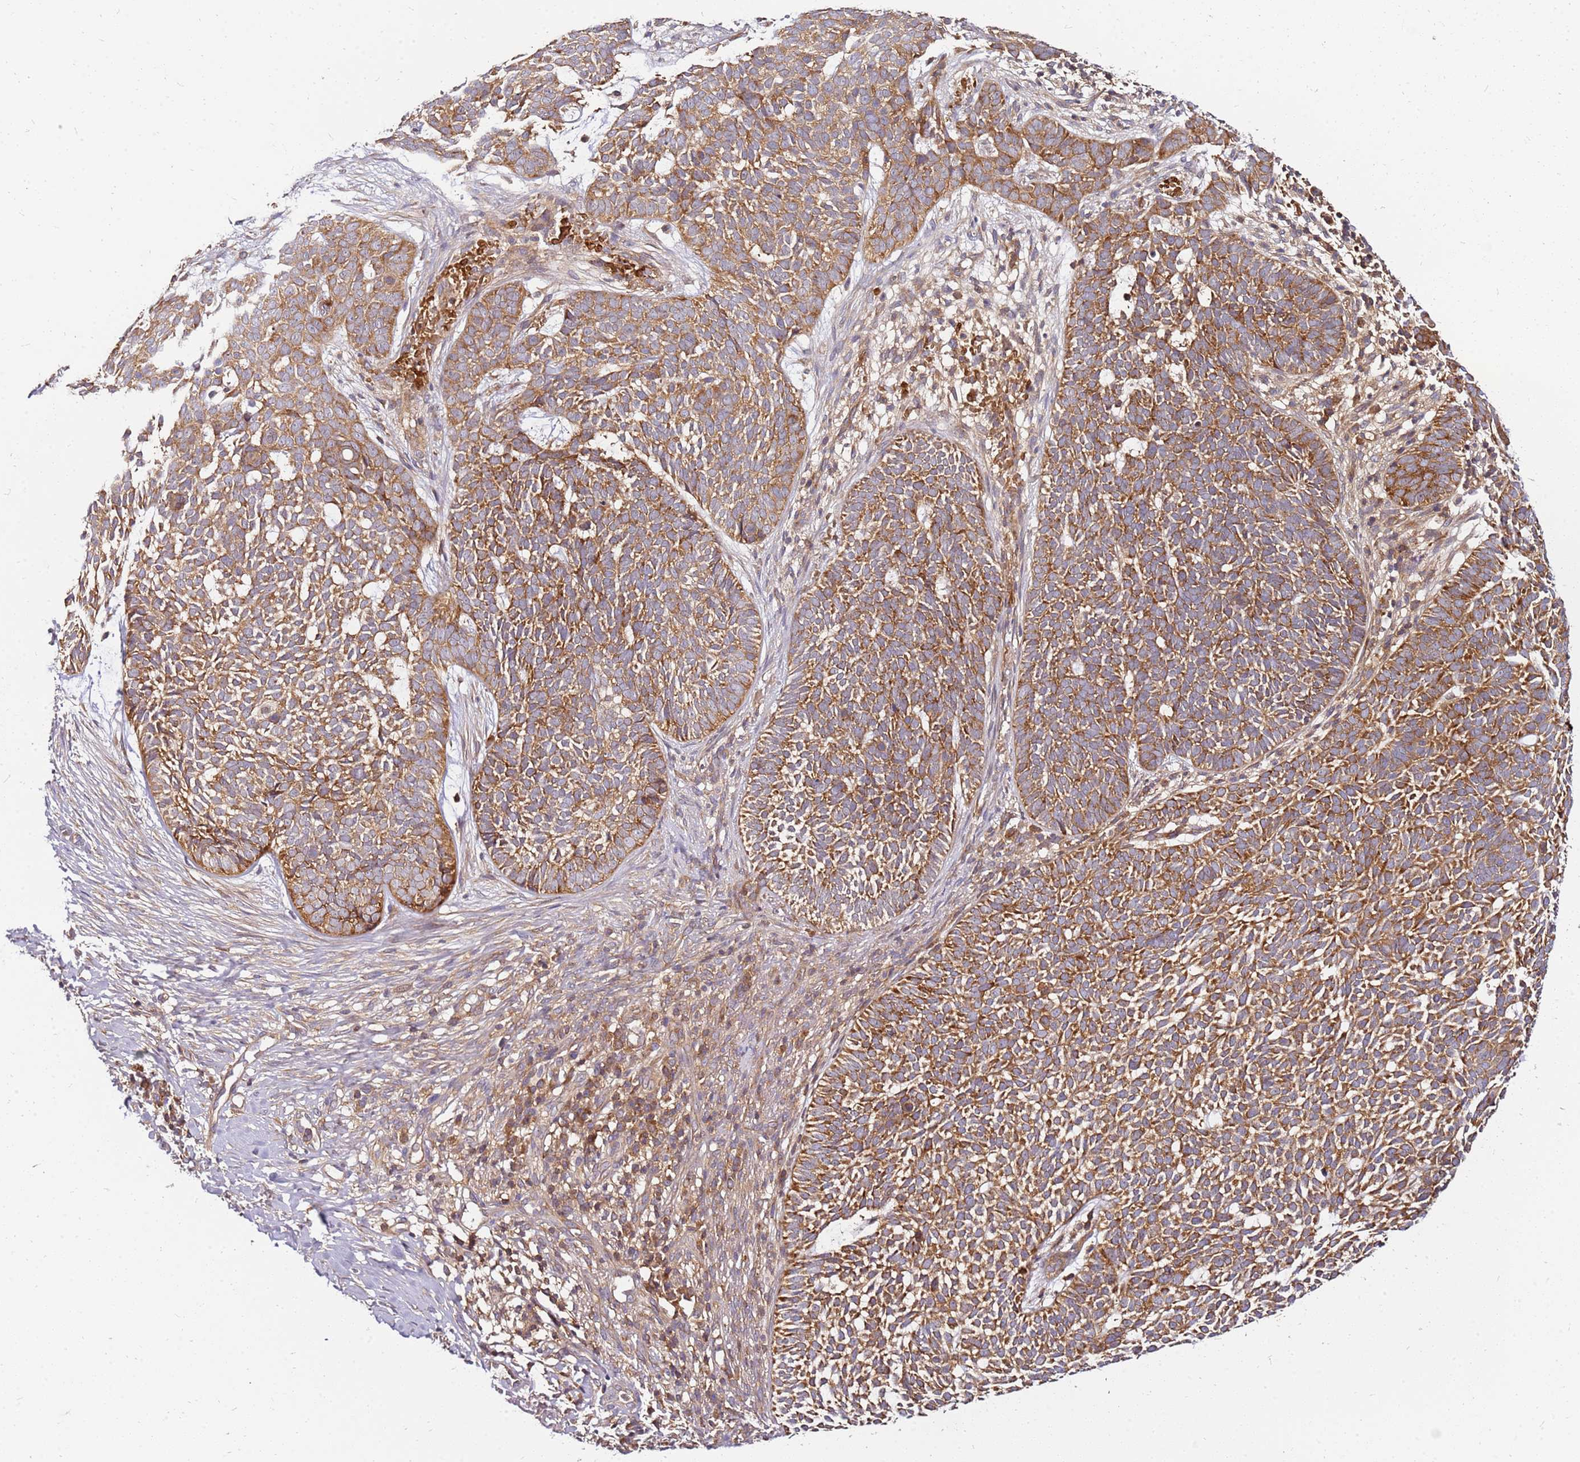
{"staining": {"intensity": "strong", "quantity": ">75%", "location": "cytoplasmic/membranous"}, "tissue": "skin cancer", "cell_type": "Tumor cells", "image_type": "cancer", "snomed": [{"axis": "morphology", "description": "Basal cell carcinoma"}, {"axis": "topography", "description": "Skin"}], "caption": "IHC staining of basal cell carcinoma (skin), which demonstrates high levels of strong cytoplasmic/membranous positivity in approximately >75% of tumor cells indicating strong cytoplasmic/membranous protein staining. The staining was performed using DAB (brown) for protein detection and nuclei were counterstained in hematoxylin (blue).", "gene": "PIH1D1", "patient": {"sex": "female", "age": 78}}